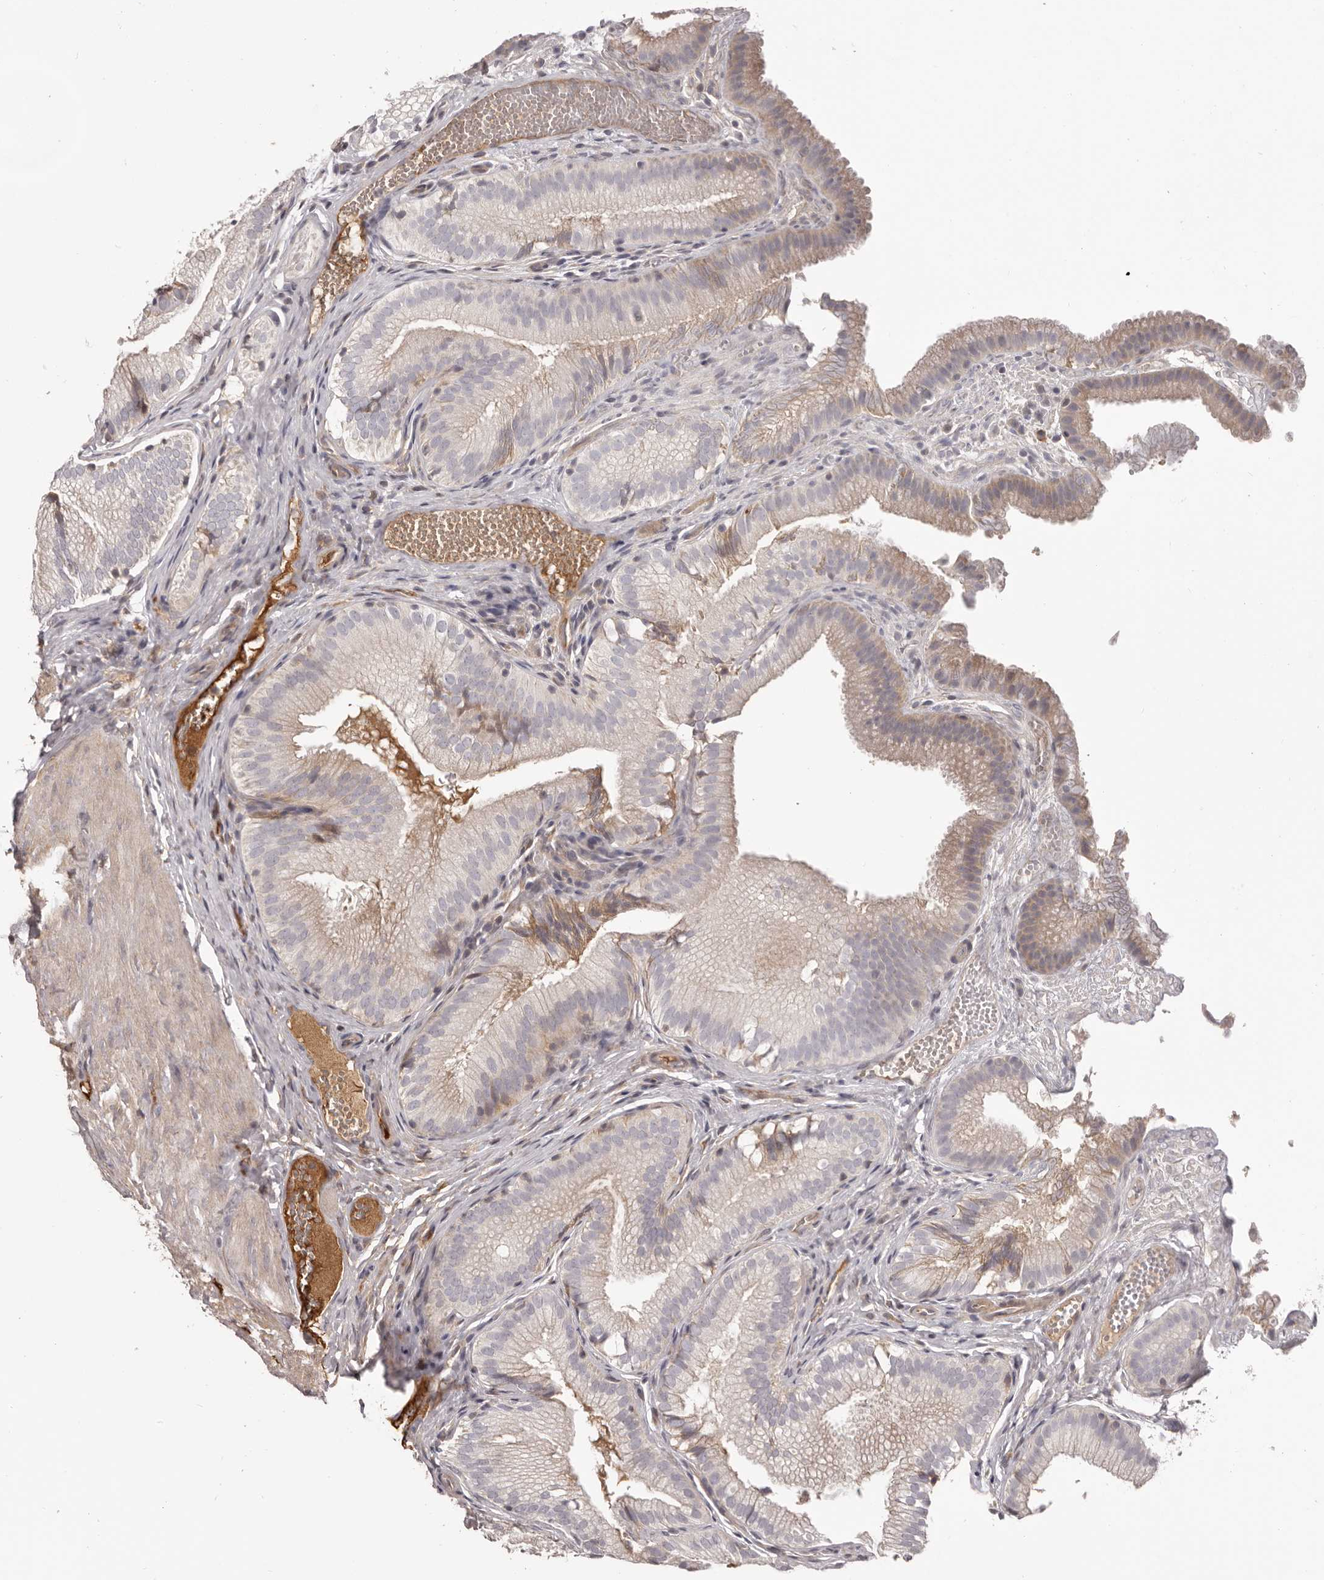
{"staining": {"intensity": "weak", "quantity": "25%-75%", "location": "cytoplasmic/membranous"}, "tissue": "gallbladder", "cell_type": "Glandular cells", "image_type": "normal", "snomed": [{"axis": "morphology", "description": "Normal tissue, NOS"}, {"axis": "topography", "description": "Gallbladder"}], "caption": "A brown stain highlights weak cytoplasmic/membranous staining of a protein in glandular cells of benign gallbladder. Nuclei are stained in blue.", "gene": "OTUD3", "patient": {"sex": "female", "age": 30}}